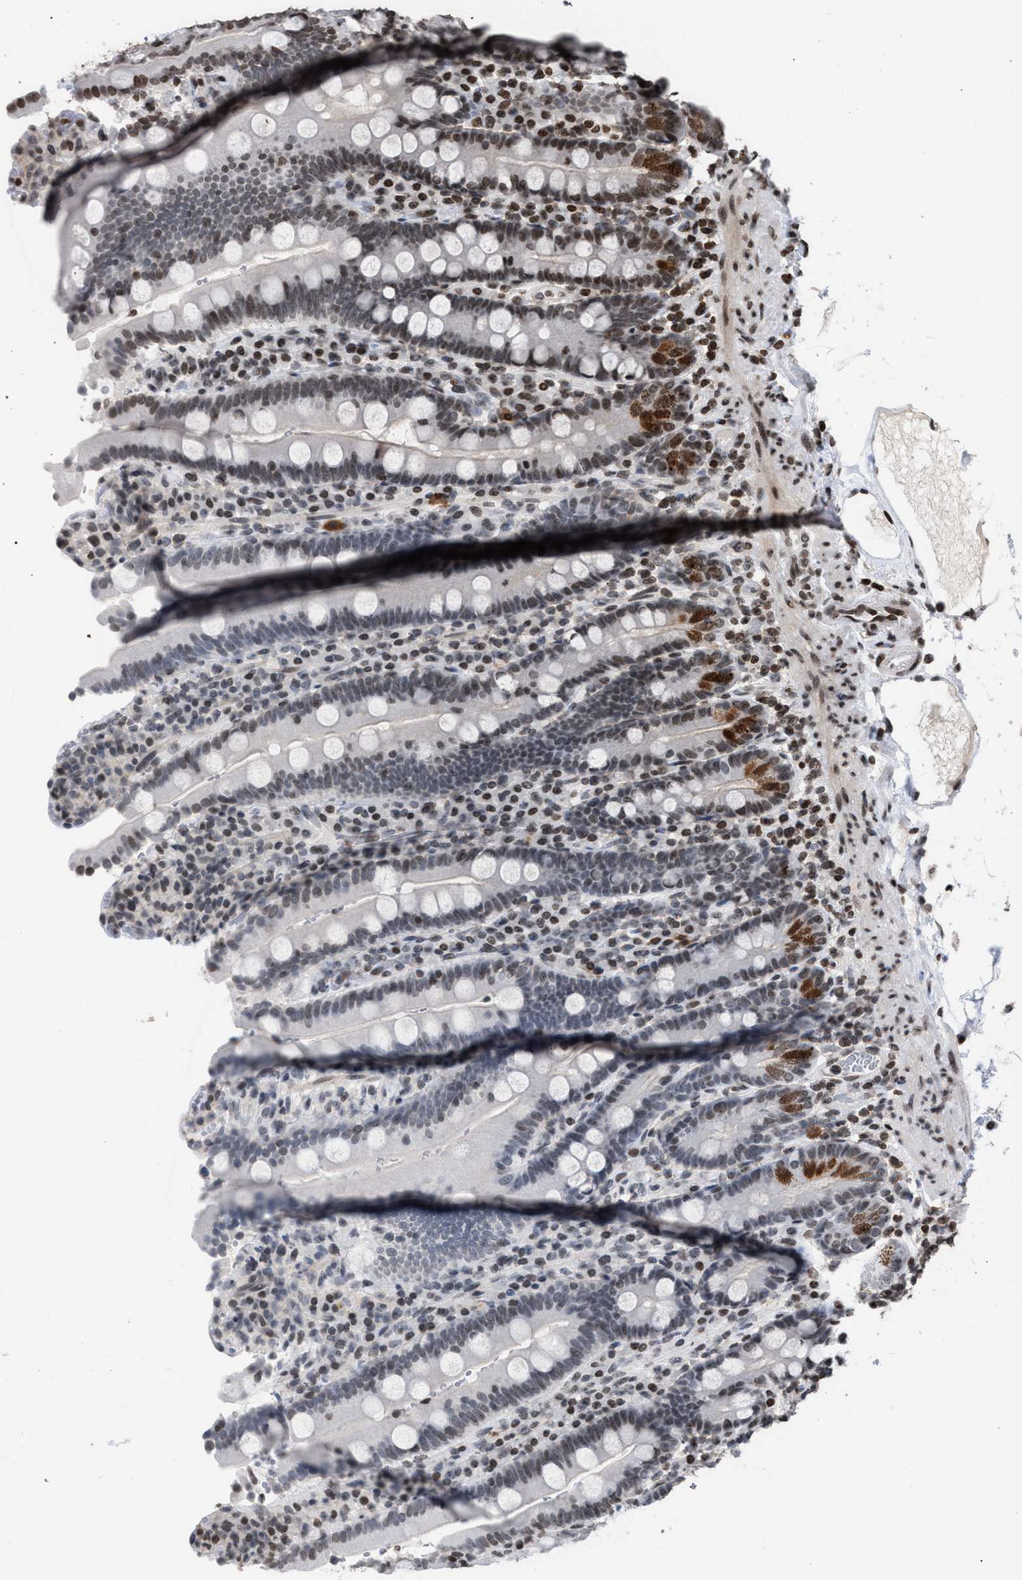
{"staining": {"intensity": "moderate", "quantity": "25%-75%", "location": "nuclear"}, "tissue": "duodenum", "cell_type": "Glandular cells", "image_type": "normal", "snomed": [{"axis": "morphology", "description": "Normal tissue, NOS"}, {"axis": "topography", "description": "Small intestine, NOS"}], "caption": "Duodenum stained with immunohistochemistry demonstrates moderate nuclear staining in approximately 25%-75% of glandular cells.", "gene": "FOXD3", "patient": {"sex": "female", "age": 71}}